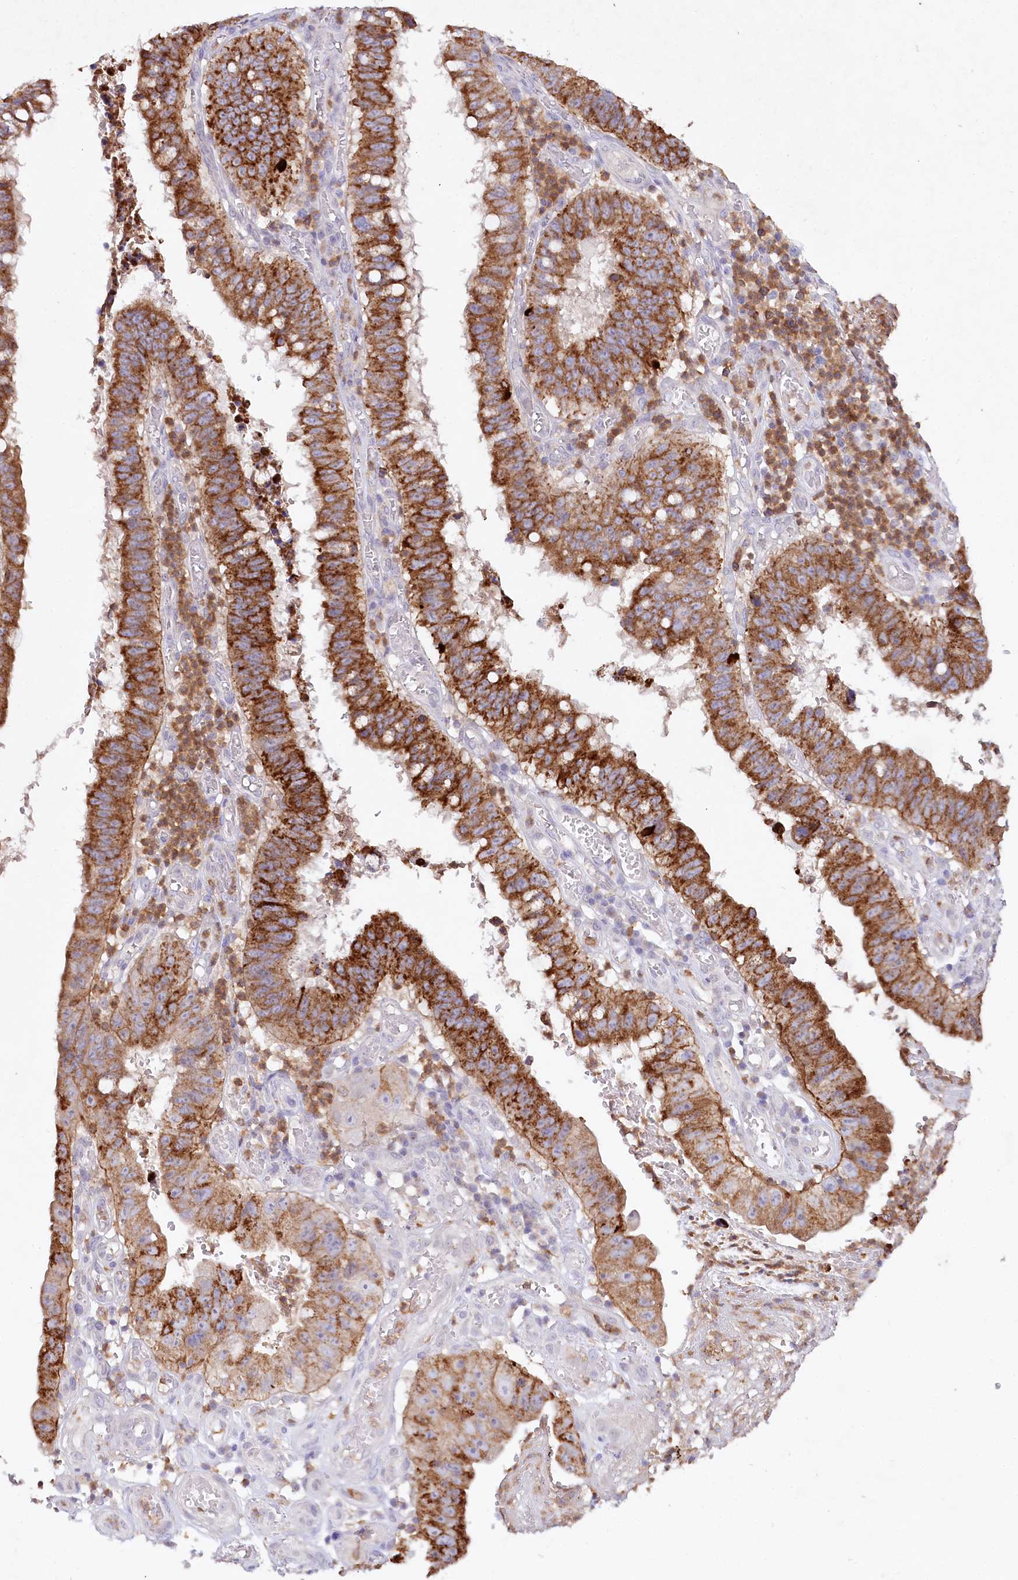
{"staining": {"intensity": "strong", "quantity": ">75%", "location": "cytoplasmic/membranous"}, "tissue": "stomach cancer", "cell_type": "Tumor cells", "image_type": "cancer", "snomed": [{"axis": "morphology", "description": "Adenocarcinoma, NOS"}, {"axis": "topography", "description": "Stomach"}], "caption": "Human stomach adenocarcinoma stained for a protein (brown) shows strong cytoplasmic/membranous positive staining in about >75% of tumor cells.", "gene": "ALDH3B1", "patient": {"sex": "male", "age": 59}}